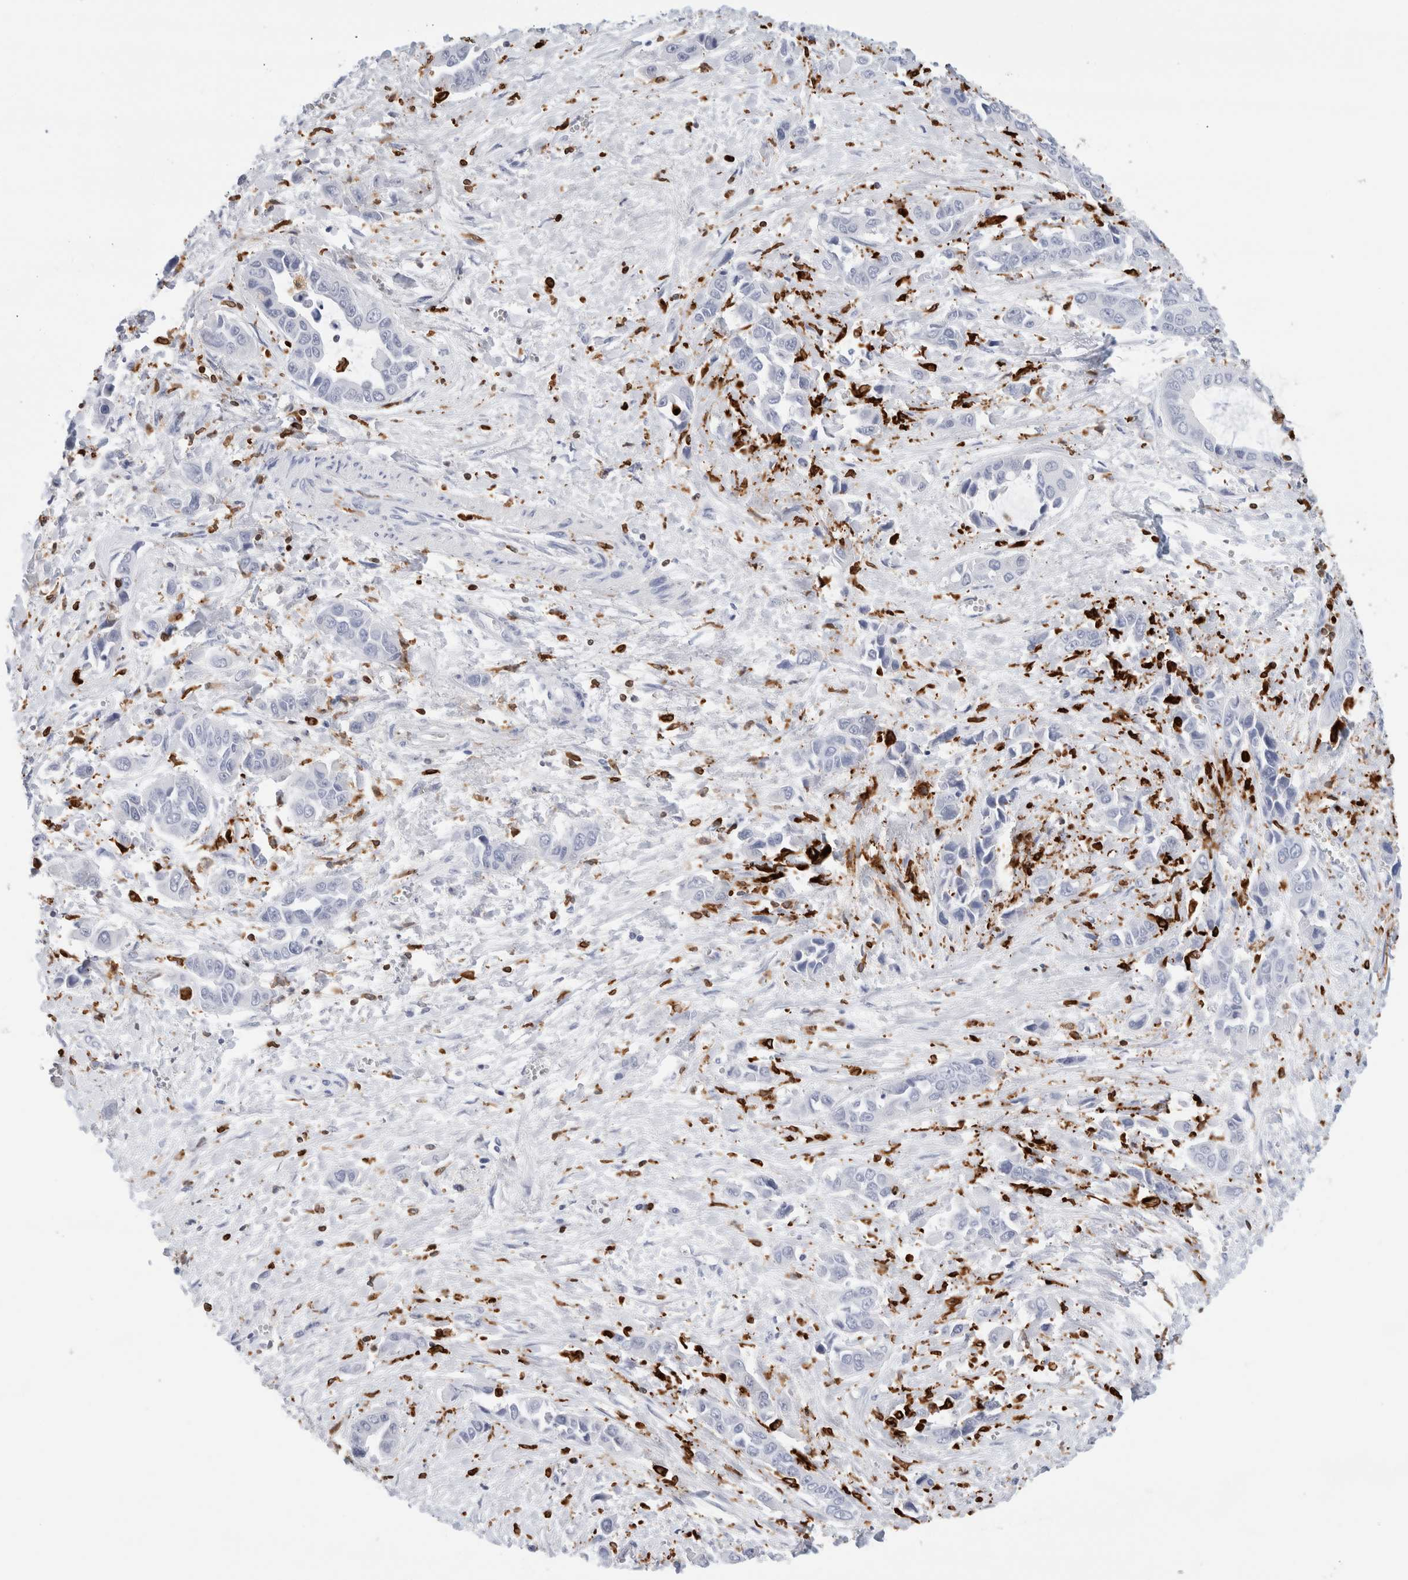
{"staining": {"intensity": "negative", "quantity": "none", "location": "none"}, "tissue": "liver cancer", "cell_type": "Tumor cells", "image_type": "cancer", "snomed": [{"axis": "morphology", "description": "Cholangiocarcinoma"}, {"axis": "topography", "description": "Liver"}], "caption": "Immunohistochemistry of human liver cholangiocarcinoma exhibits no staining in tumor cells.", "gene": "ALOX5AP", "patient": {"sex": "female", "age": 52}}